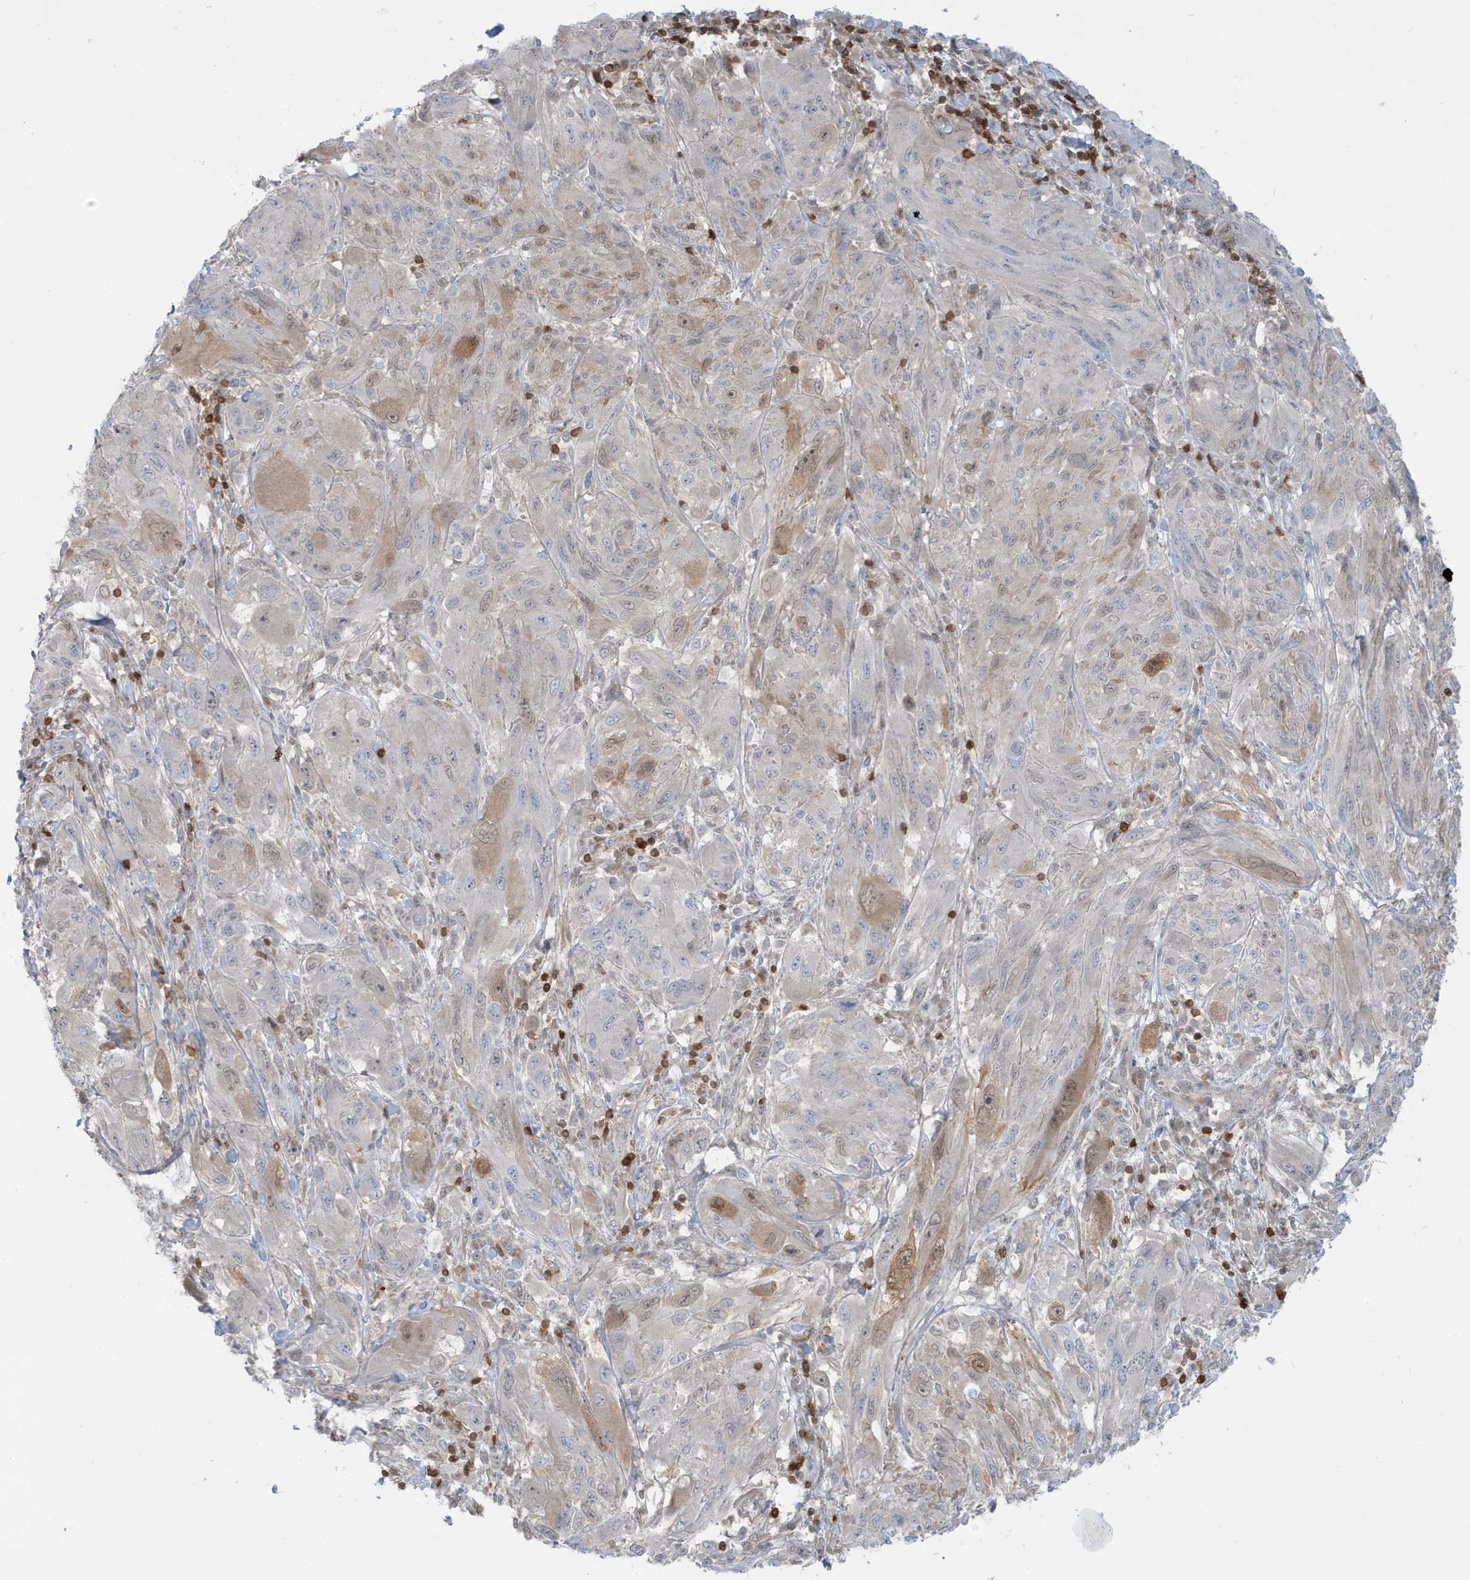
{"staining": {"intensity": "weak", "quantity": "<25%", "location": "cytoplasmic/membranous"}, "tissue": "melanoma", "cell_type": "Tumor cells", "image_type": "cancer", "snomed": [{"axis": "morphology", "description": "Malignant melanoma, NOS"}, {"axis": "topography", "description": "Skin"}], "caption": "The histopathology image demonstrates no significant staining in tumor cells of melanoma.", "gene": "OGA", "patient": {"sex": "female", "age": 91}}